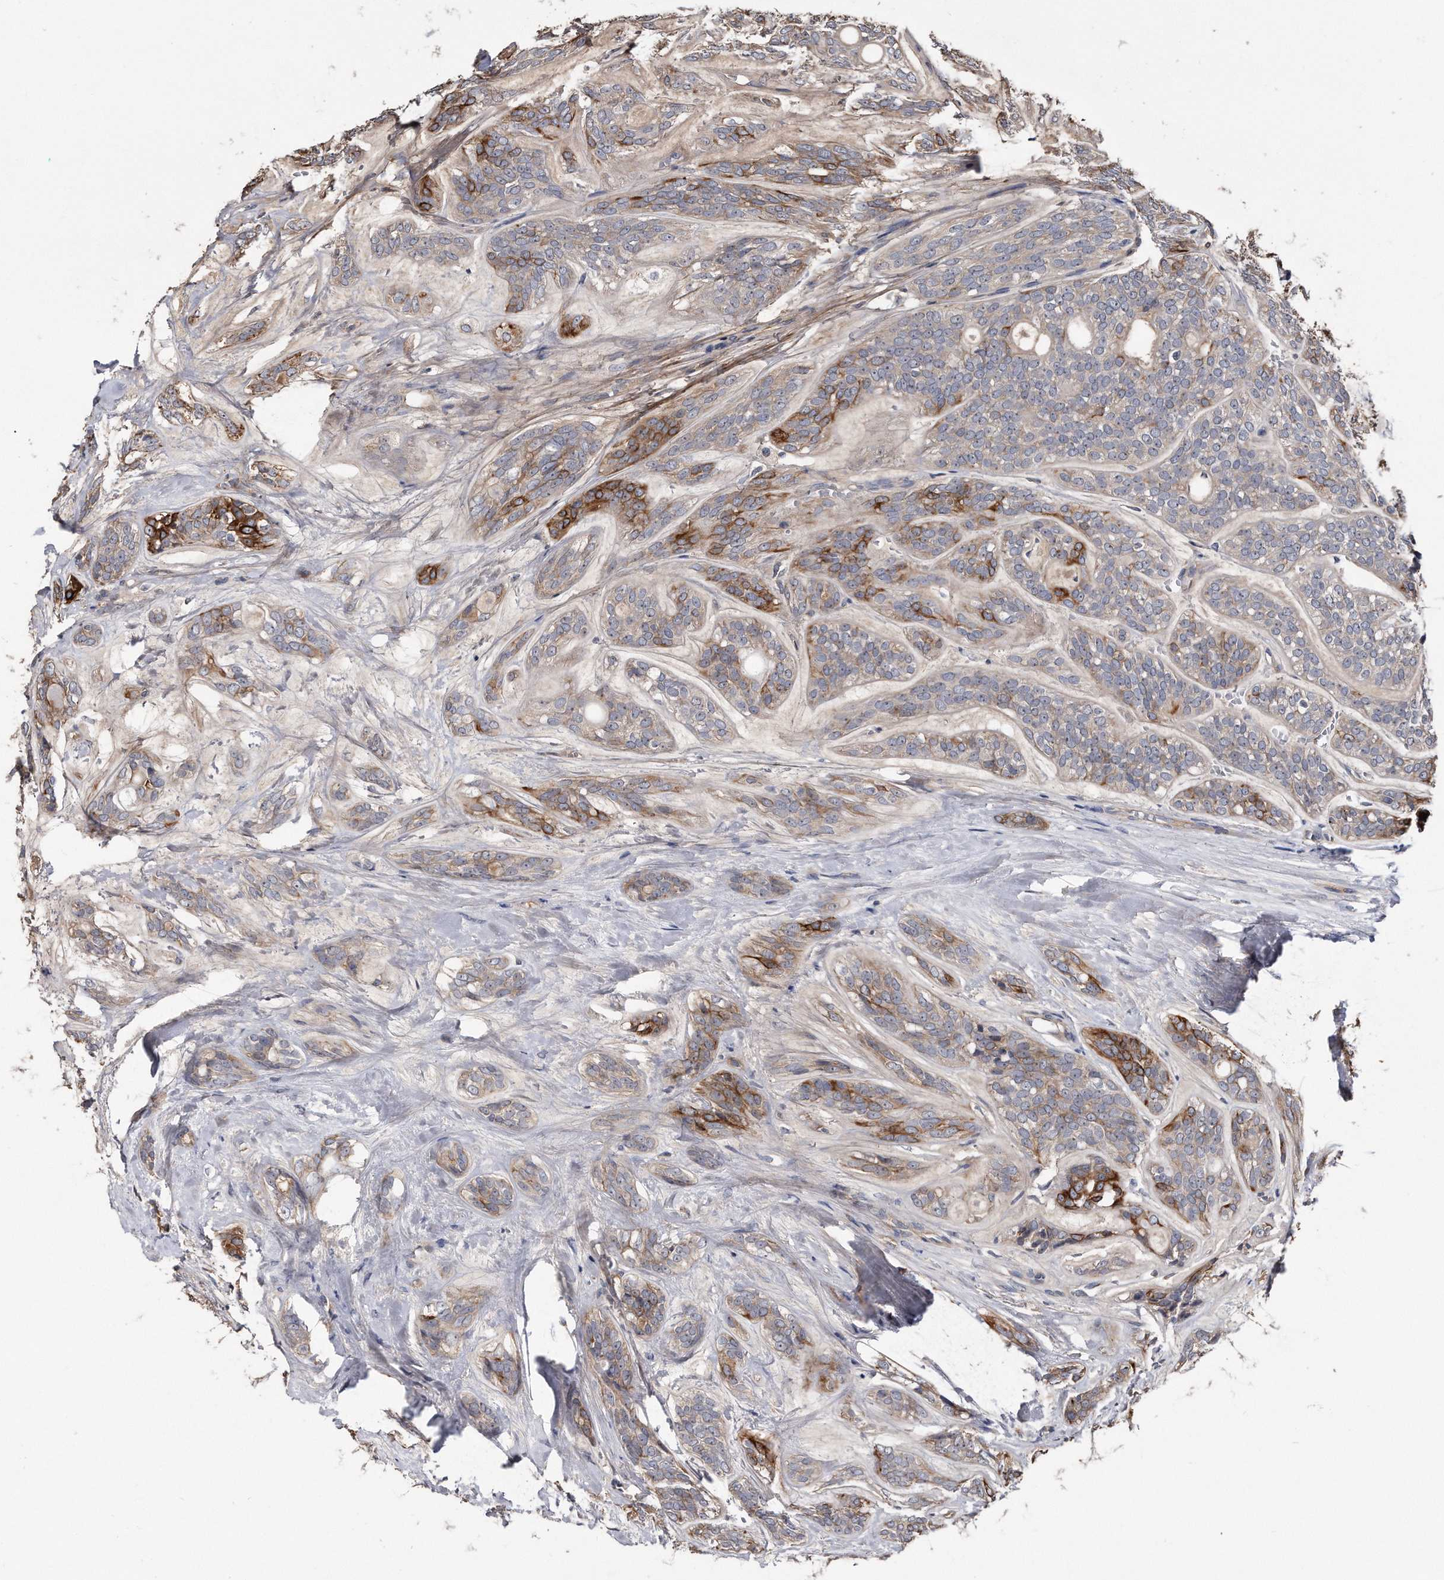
{"staining": {"intensity": "strong", "quantity": "<25%", "location": "cytoplasmic/membranous"}, "tissue": "head and neck cancer", "cell_type": "Tumor cells", "image_type": "cancer", "snomed": [{"axis": "morphology", "description": "Adenocarcinoma, NOS"}, {"axis": "topography", "description": "Head-Neck"}], "caption": "Strong cytoplasmic/membranous protein staining is seen in approximately <25% of tumor cells in head and neck cancer.", "gene": "KCND3", "patient": {"sex": "male", "age": 66}}